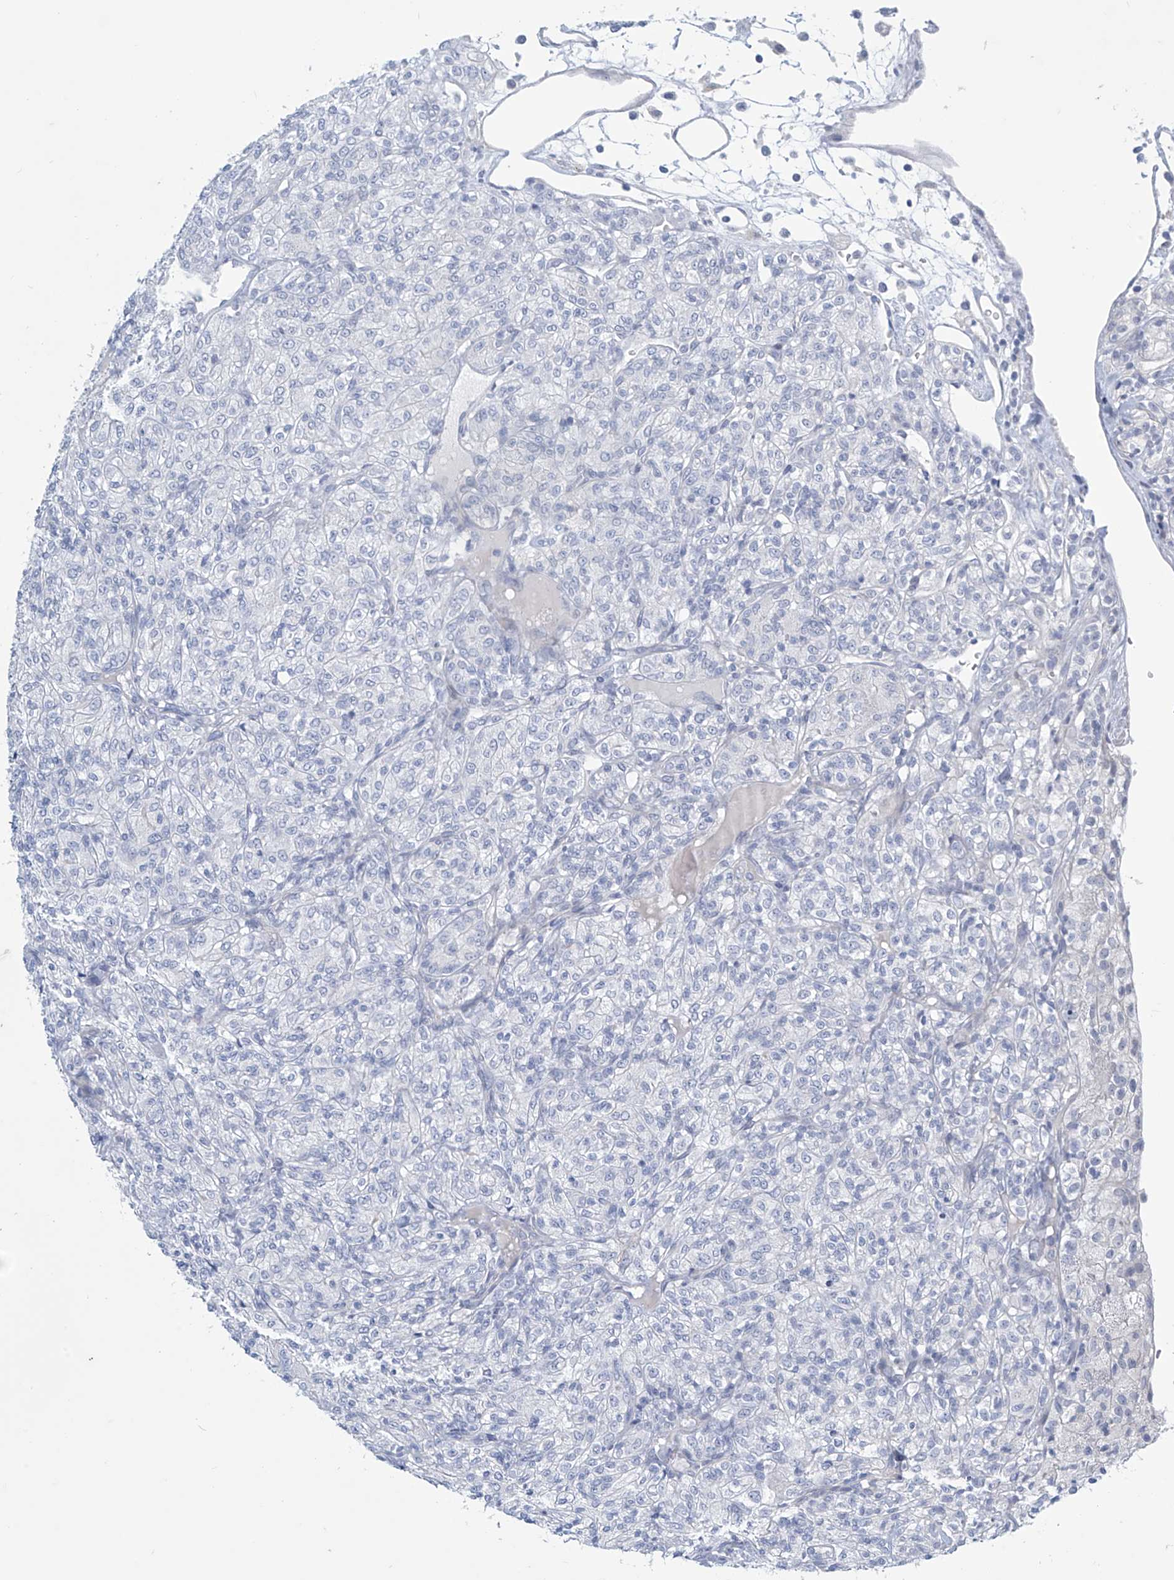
{"staining": {"intensity": "negative", "quantity": "none", "location": "none"}, "tissue": "renal cancer", "cell_type": "Tumor cells", "image_type": "cancer", "snomed": [{"axis": "morphology", "description": "Adenocarcinoma, NOS"}, {"axis": "topography", "description": "Kidney"}], "caption": "This is an IHC histopathology image of human adenocarcinoma (renal). There is no expression in tumor cells.", "gene": "SLC35A5", "patient": {"sex": "male", "age": 77}}